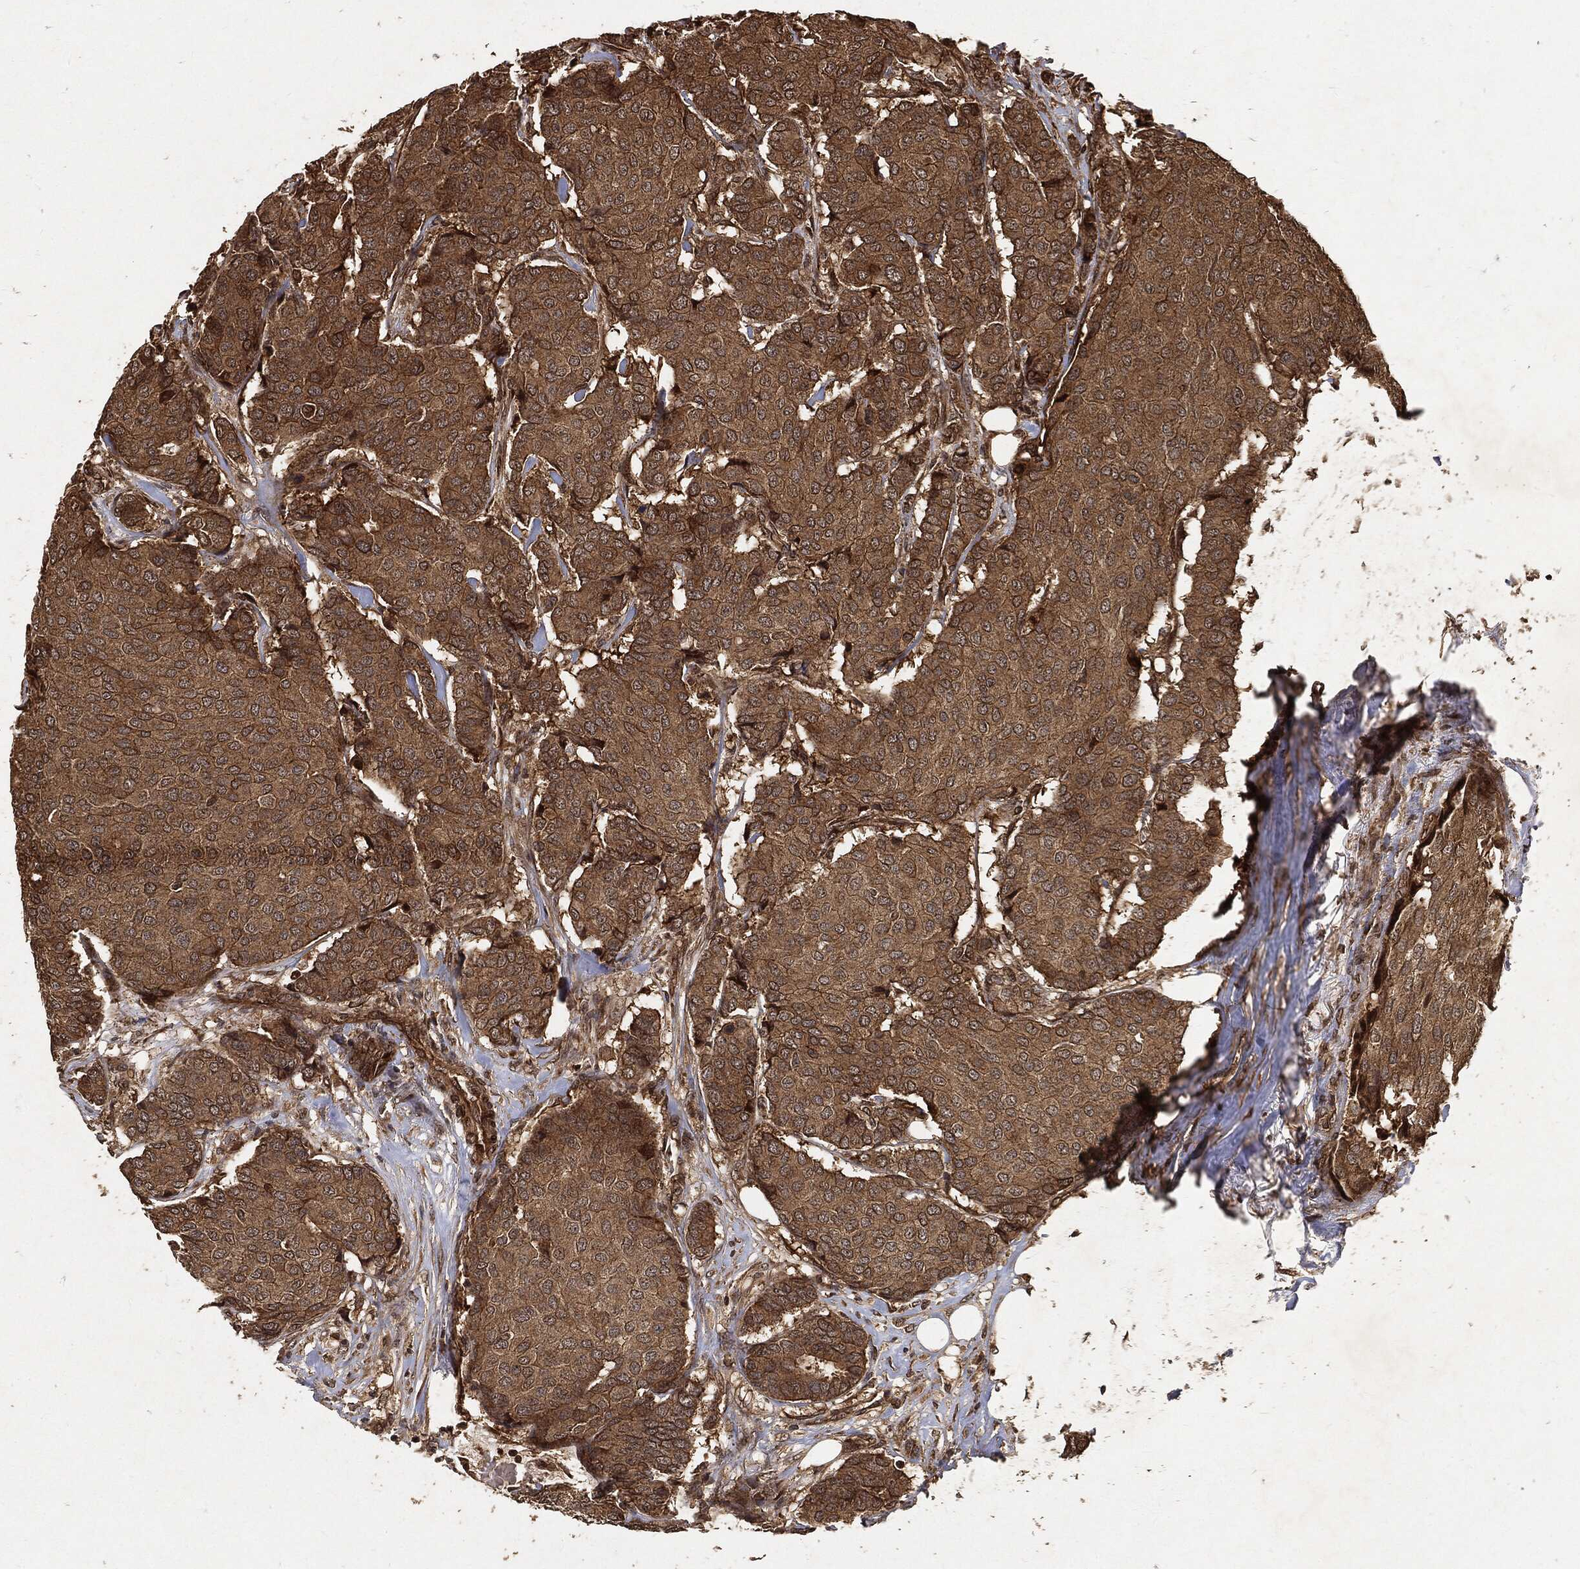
{"staining": {"intensity": "moderate", "quantity": ">75%", "location": "cytoplasmic/membranous"}, "tissue": "breast cancer", "cell_type": "Tumor cells", "image_type": "cancer", "snomed": [{"axis": "morphology", "description": "Duct carcinoma"}, {"axis": "topography", "description": "Breast"}], "caption": "Protein expression analysis of human breast cancer (invasive ductal carcinoma) reveals moderate cytoplasmic/membranous expression in about >75% of tumor cells.", "gene": "ZNF226", "patient": {"sex": "female", "age": 75}}